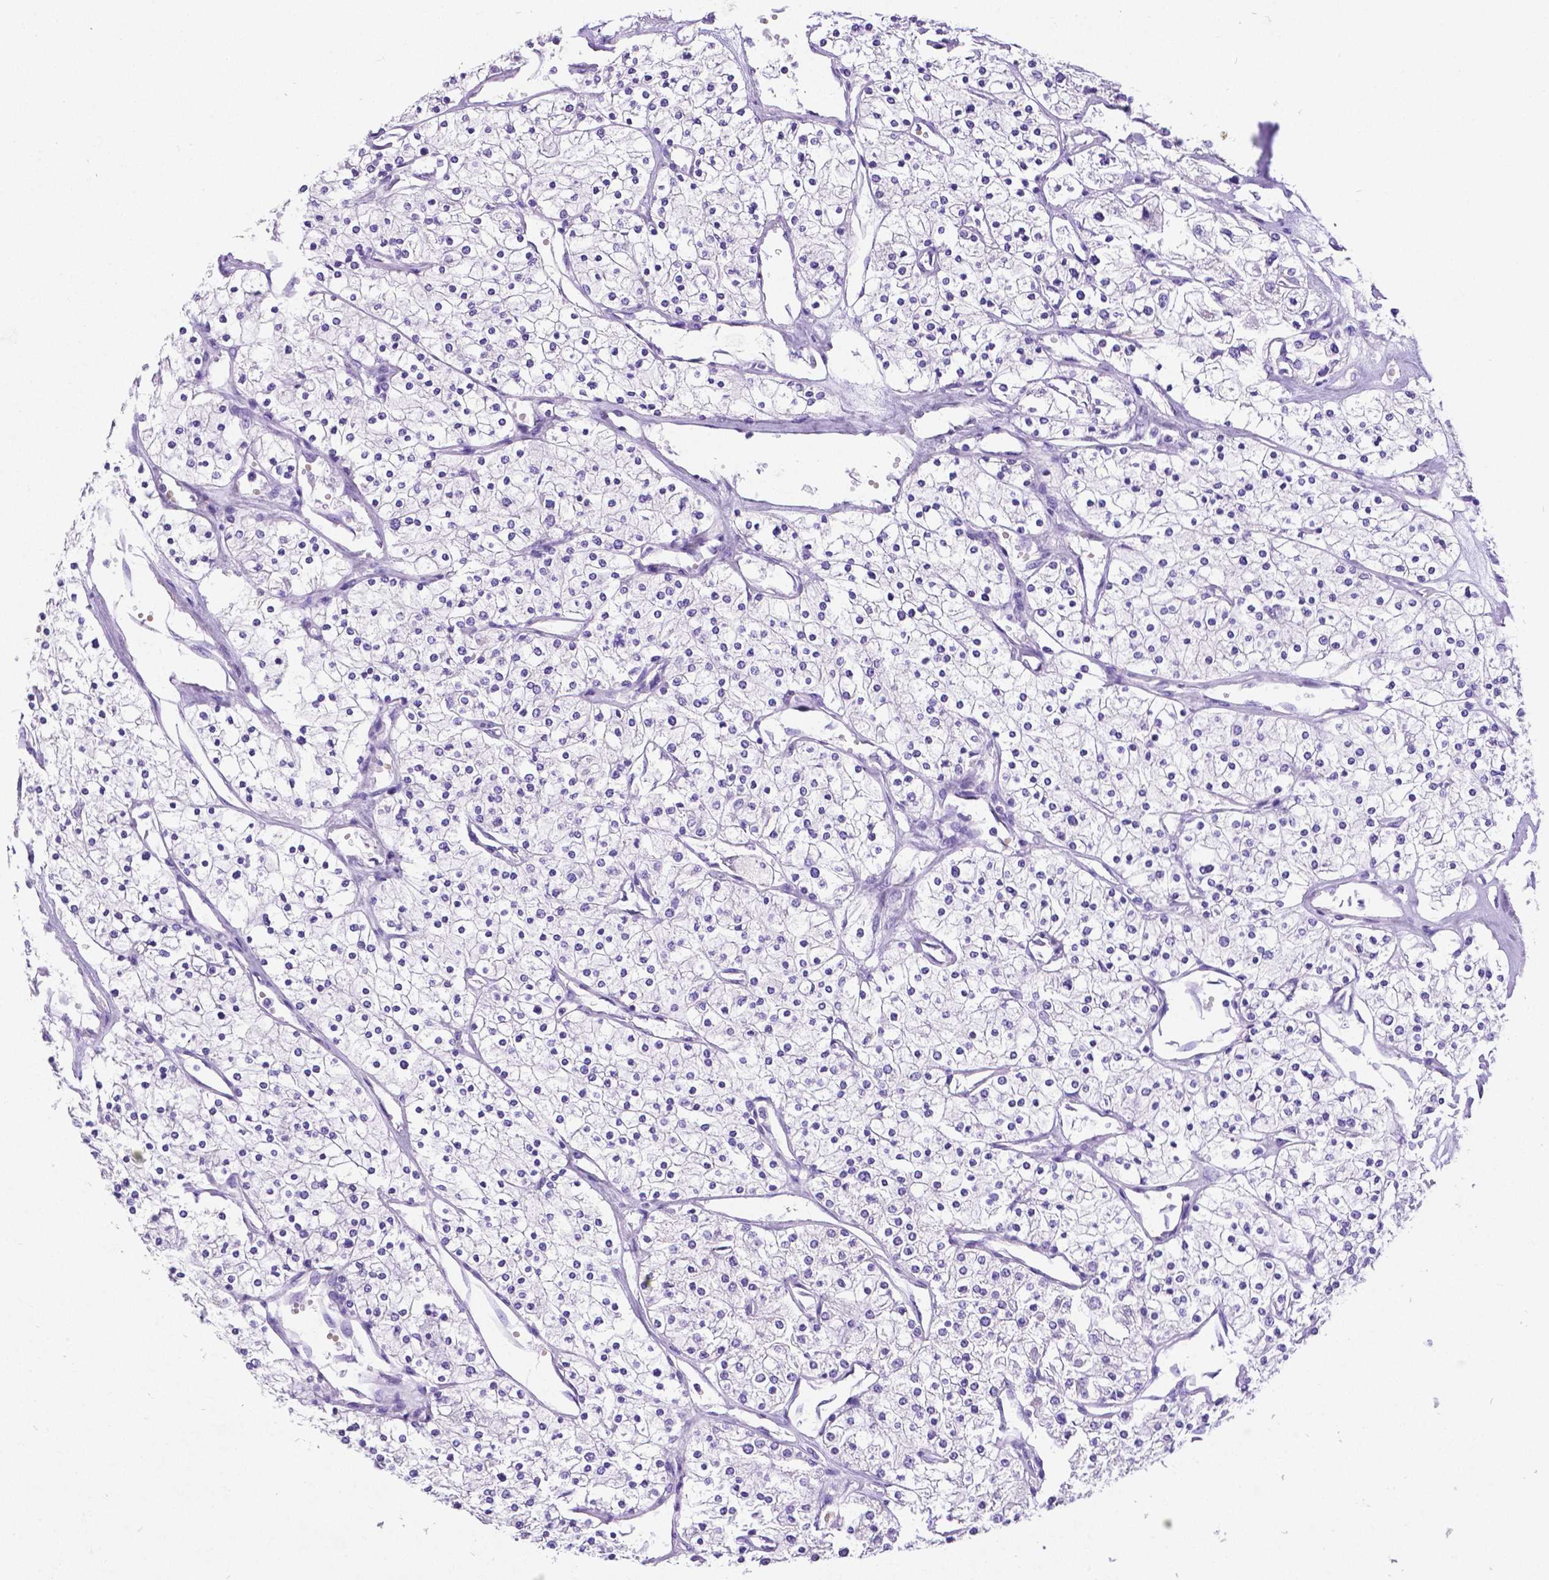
{"staining": {"intensity": "negative", "quantity": "none", "location": "none"}, "tissue": "renal cancer", "cell_type": "Tumor cells", "image_type": "cancer", "snomed": [{"axis": "morphology", "description": "Adenocarcinoma, NOS"}, {"axis": "topography", "description": "Kidney"}], "caption": "There is no significant staining in tumor cells of renal cancer.", "gene": "SATB2", "patient": {"sex": "male", "age": 80}}